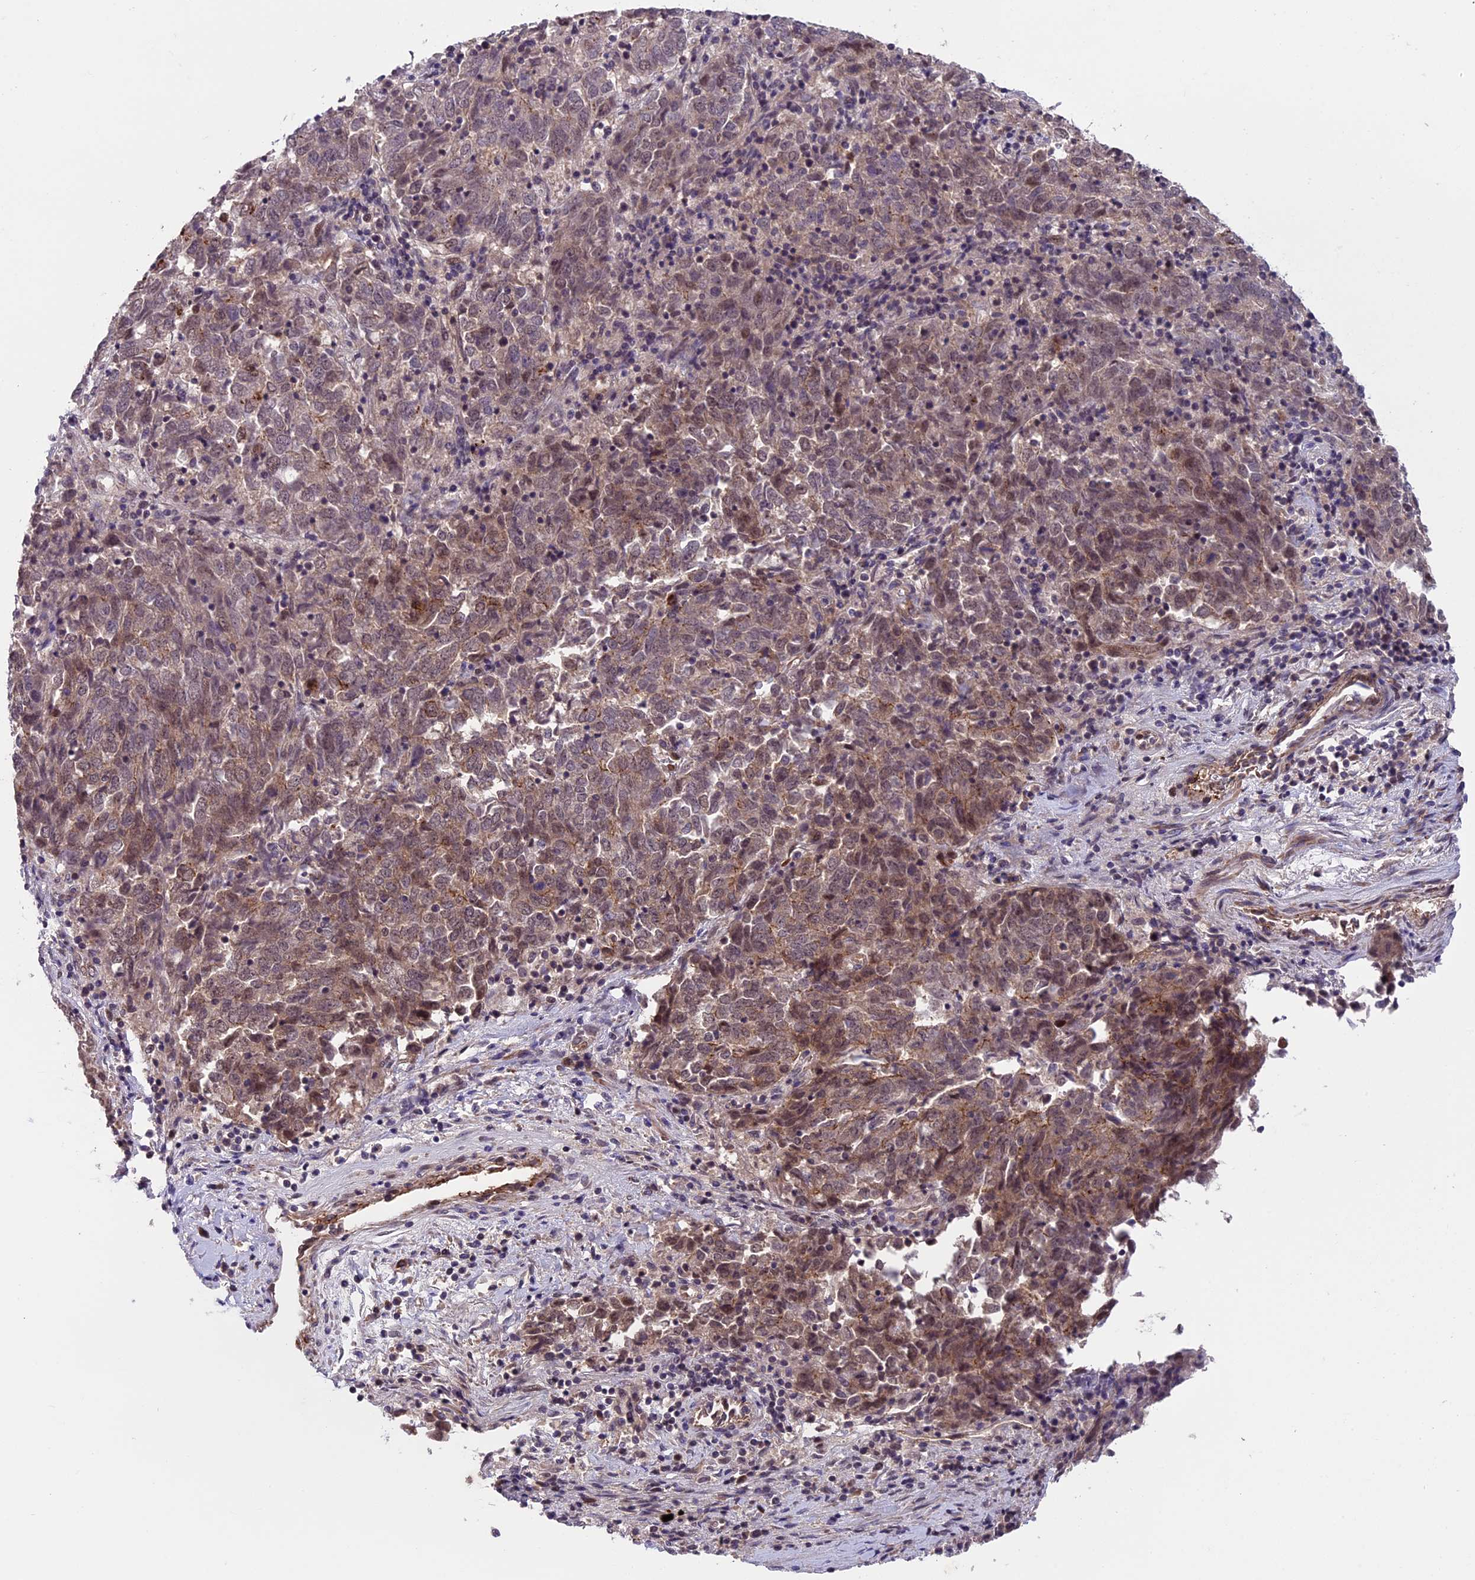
{"staining": {"intensity": "weak", "quantity": ">75%", "location": "cytoplasmic/membranous"}, "tissue": "endometrial cancer", "cell_type": "Tumor cells", "image_type": "cancer", "snomed": [{"axis": "morphology", "description": "Adenocarcinoma, NOS"}, {"axis": "topography", "description": "Endometrium"}], "caption": "Immunohistochemical staining of human endometrial adenocarcinoma shows low levels of weak cytoplasmic/membranous protein staining in about >75% of tumor cells. The staining was performed using DAB to visualize the protein expression in brown, while the nuclei were stained in blue with hematoxylin (Magnification: 20x).", "gene": "SIPA1L3", "patient": {"sex": "female", "age": 80}}